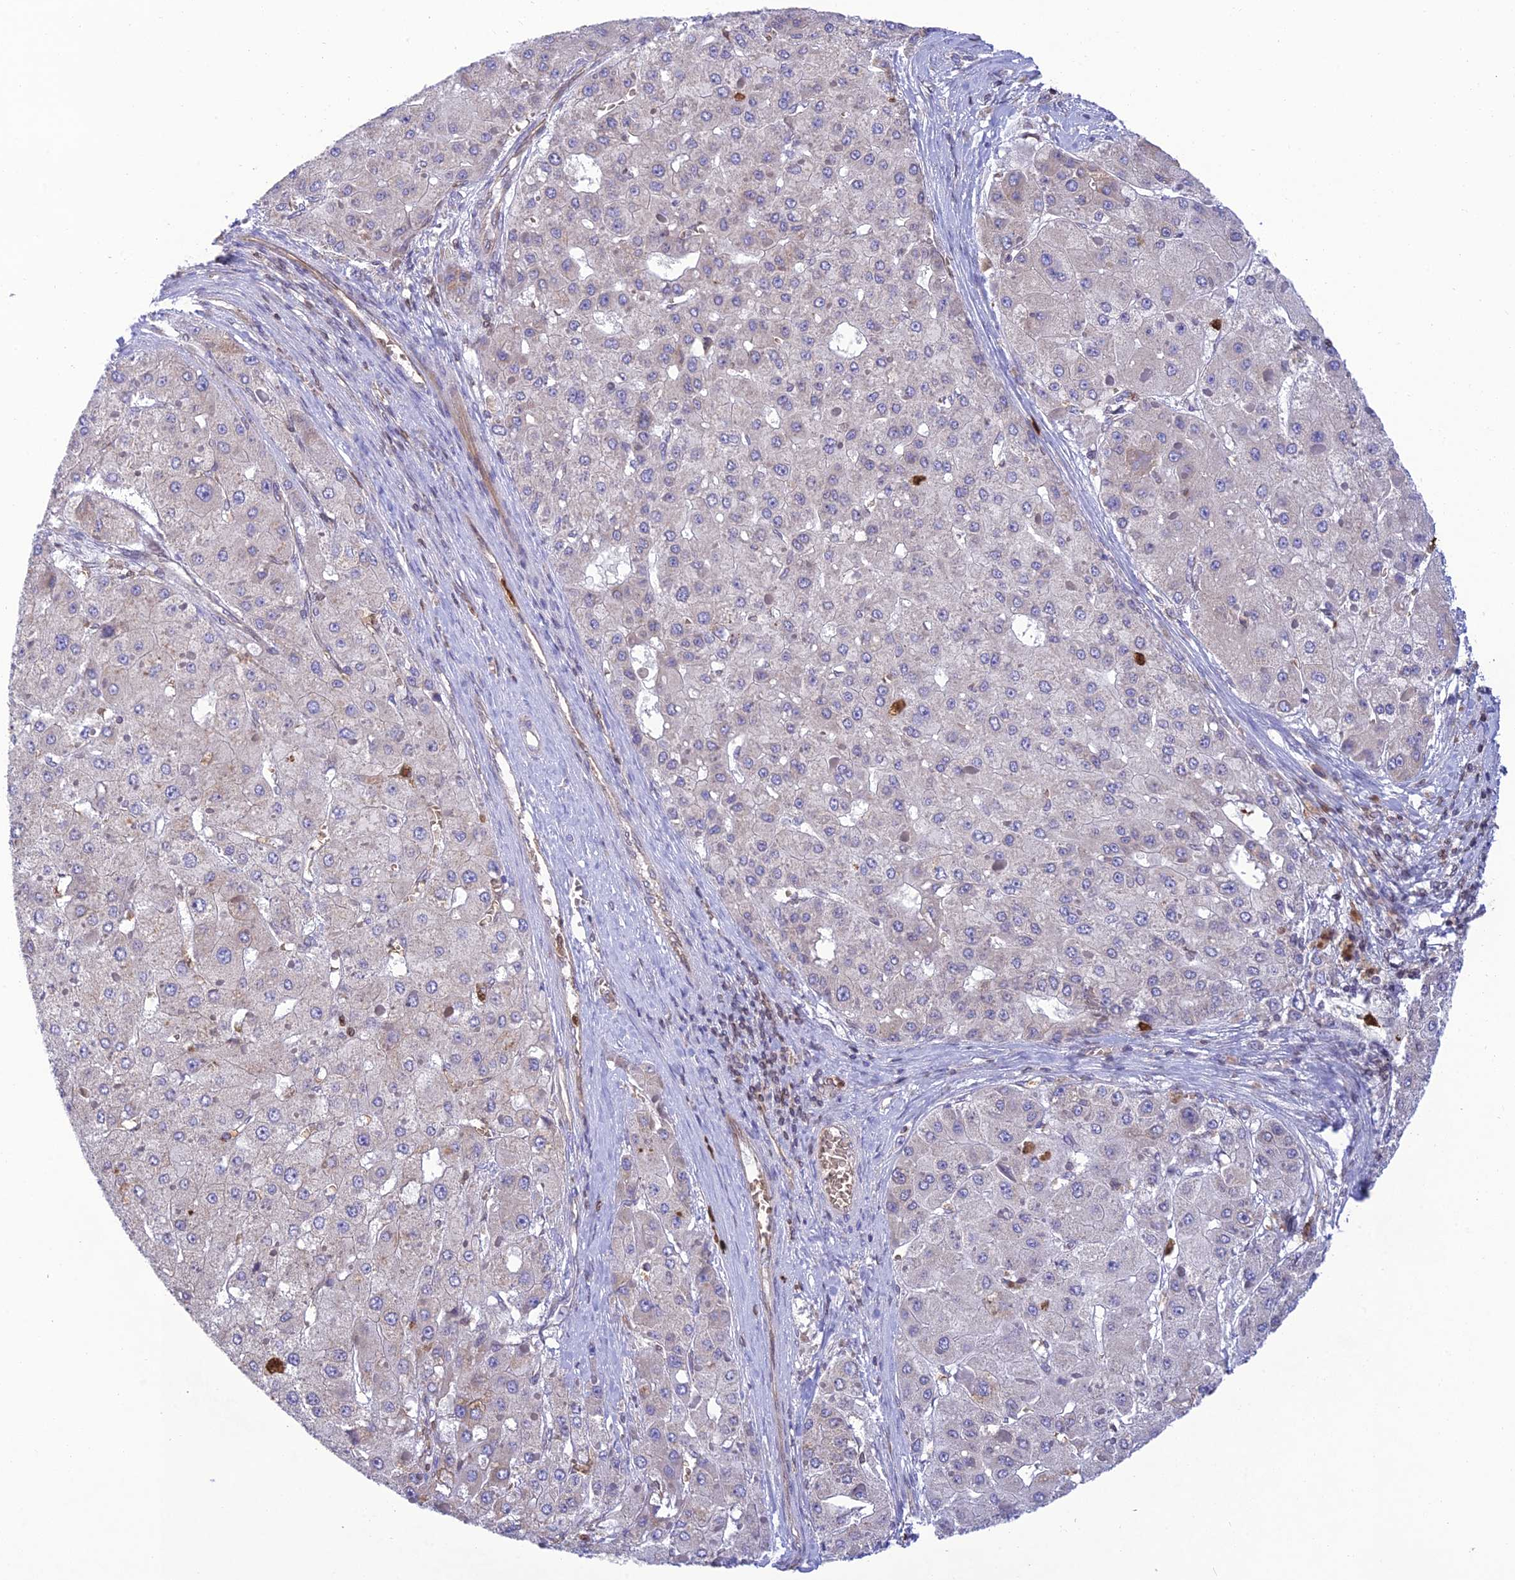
{"staining": {"intensity": "negative", "quantity": "none", "location": "none"}, "tissue": "liver cancer", "cell_type": "Tumor cells", "image_type": "cancer", "snomed": [{"axis": "morphology", "description": "Carcinoma, Hepatocellular, NOS"}, {"axis": "topography", "description": "Liver"}], "caption": "There is no significant staining in tumor cells of liver cancer (hepatocellular carcinoma).", "gene": "PKHD1L1", "patient": {"sex": "female", "age": 73}}